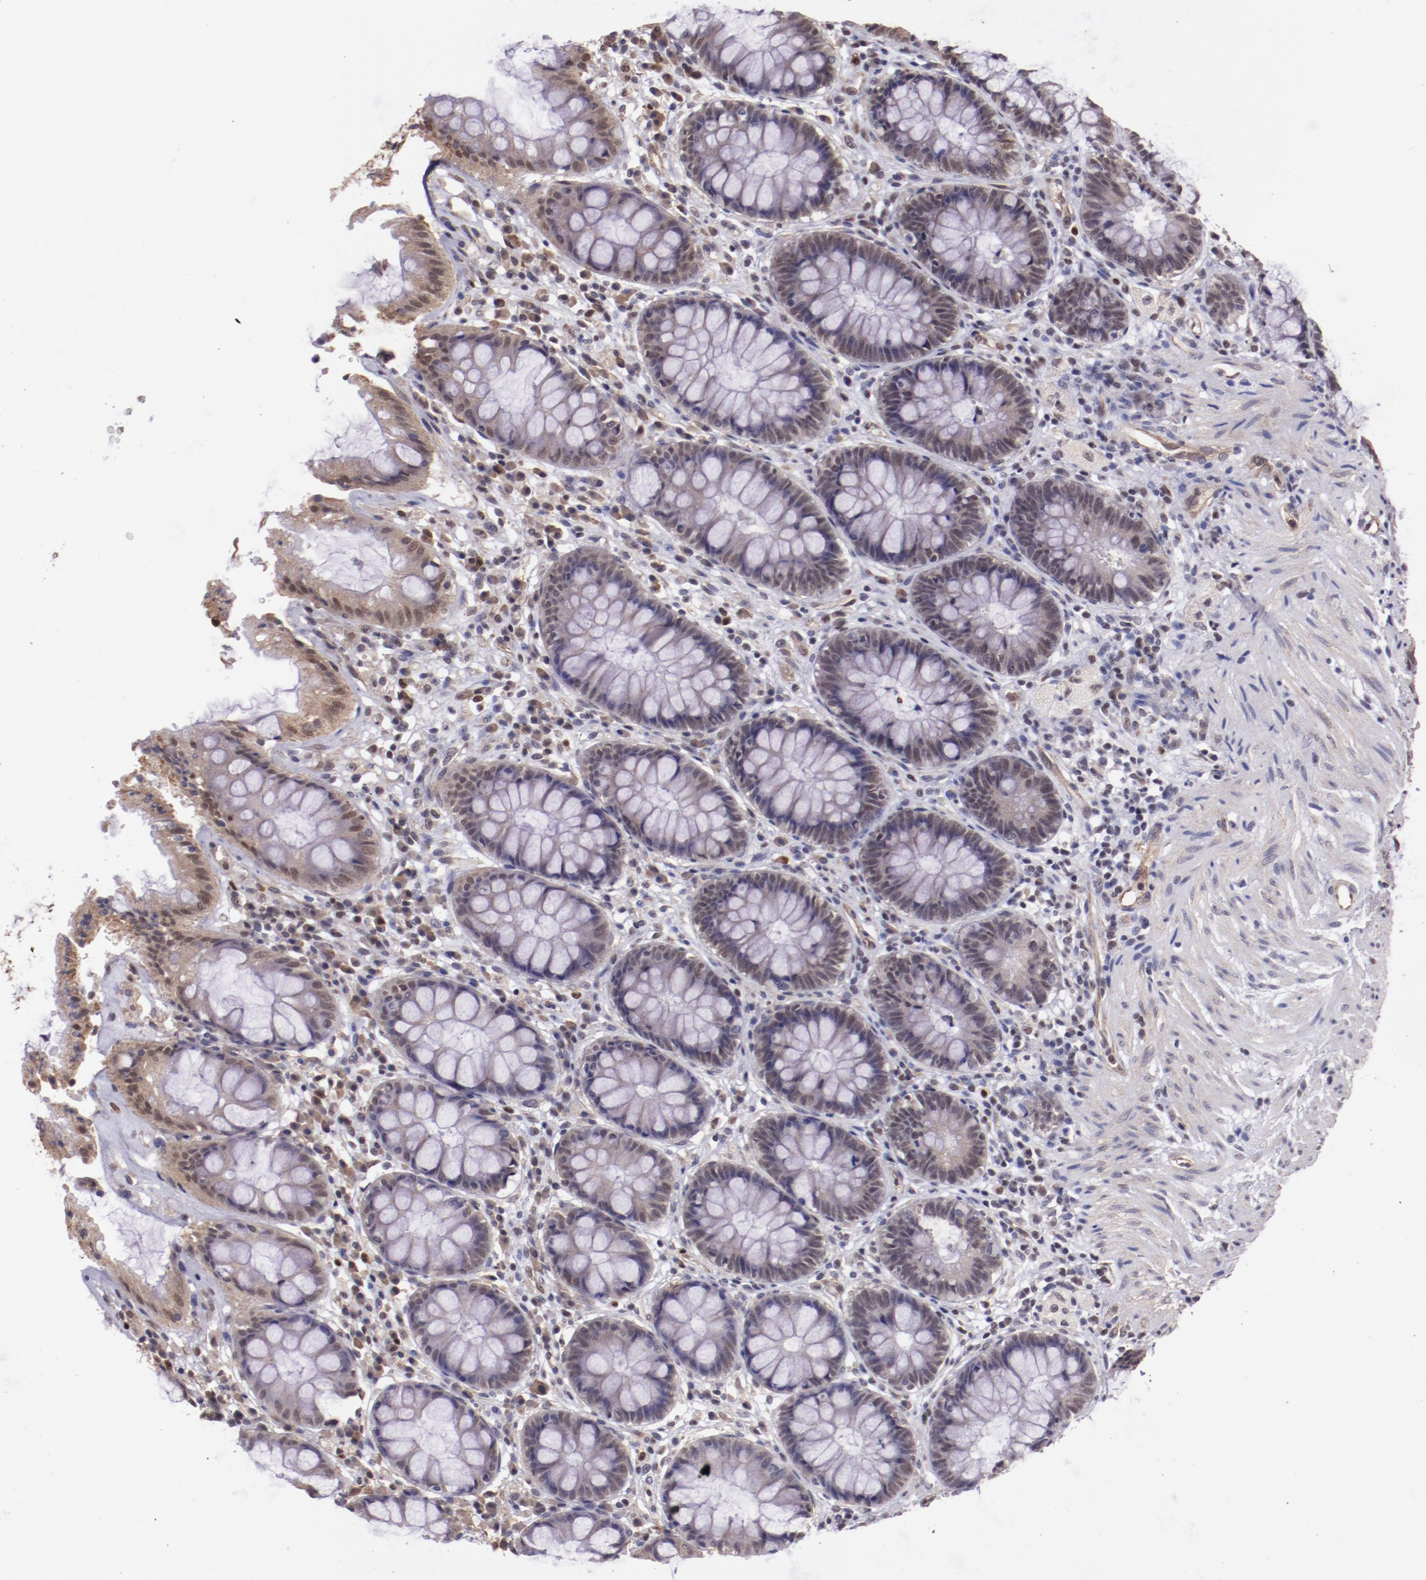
{"staining": {"intensity": "weak", "quantity": "<25%", "location": "cytoplasmic/membranous,nuclear"}, "tissue": "rectum", "cell_type": "Glandular cells", "image_type": "normal", "snomed": [{"axis": "morphology", "description": "Normal tissue, NOS"}, {"axis": "topography", "description": "Rectum"}], "caption": "Protein analysis of benign rectum exhibits no significant staining in glandular cells.", "gene": "ELF1", "patient": {"sex": "female", "age": 46}}